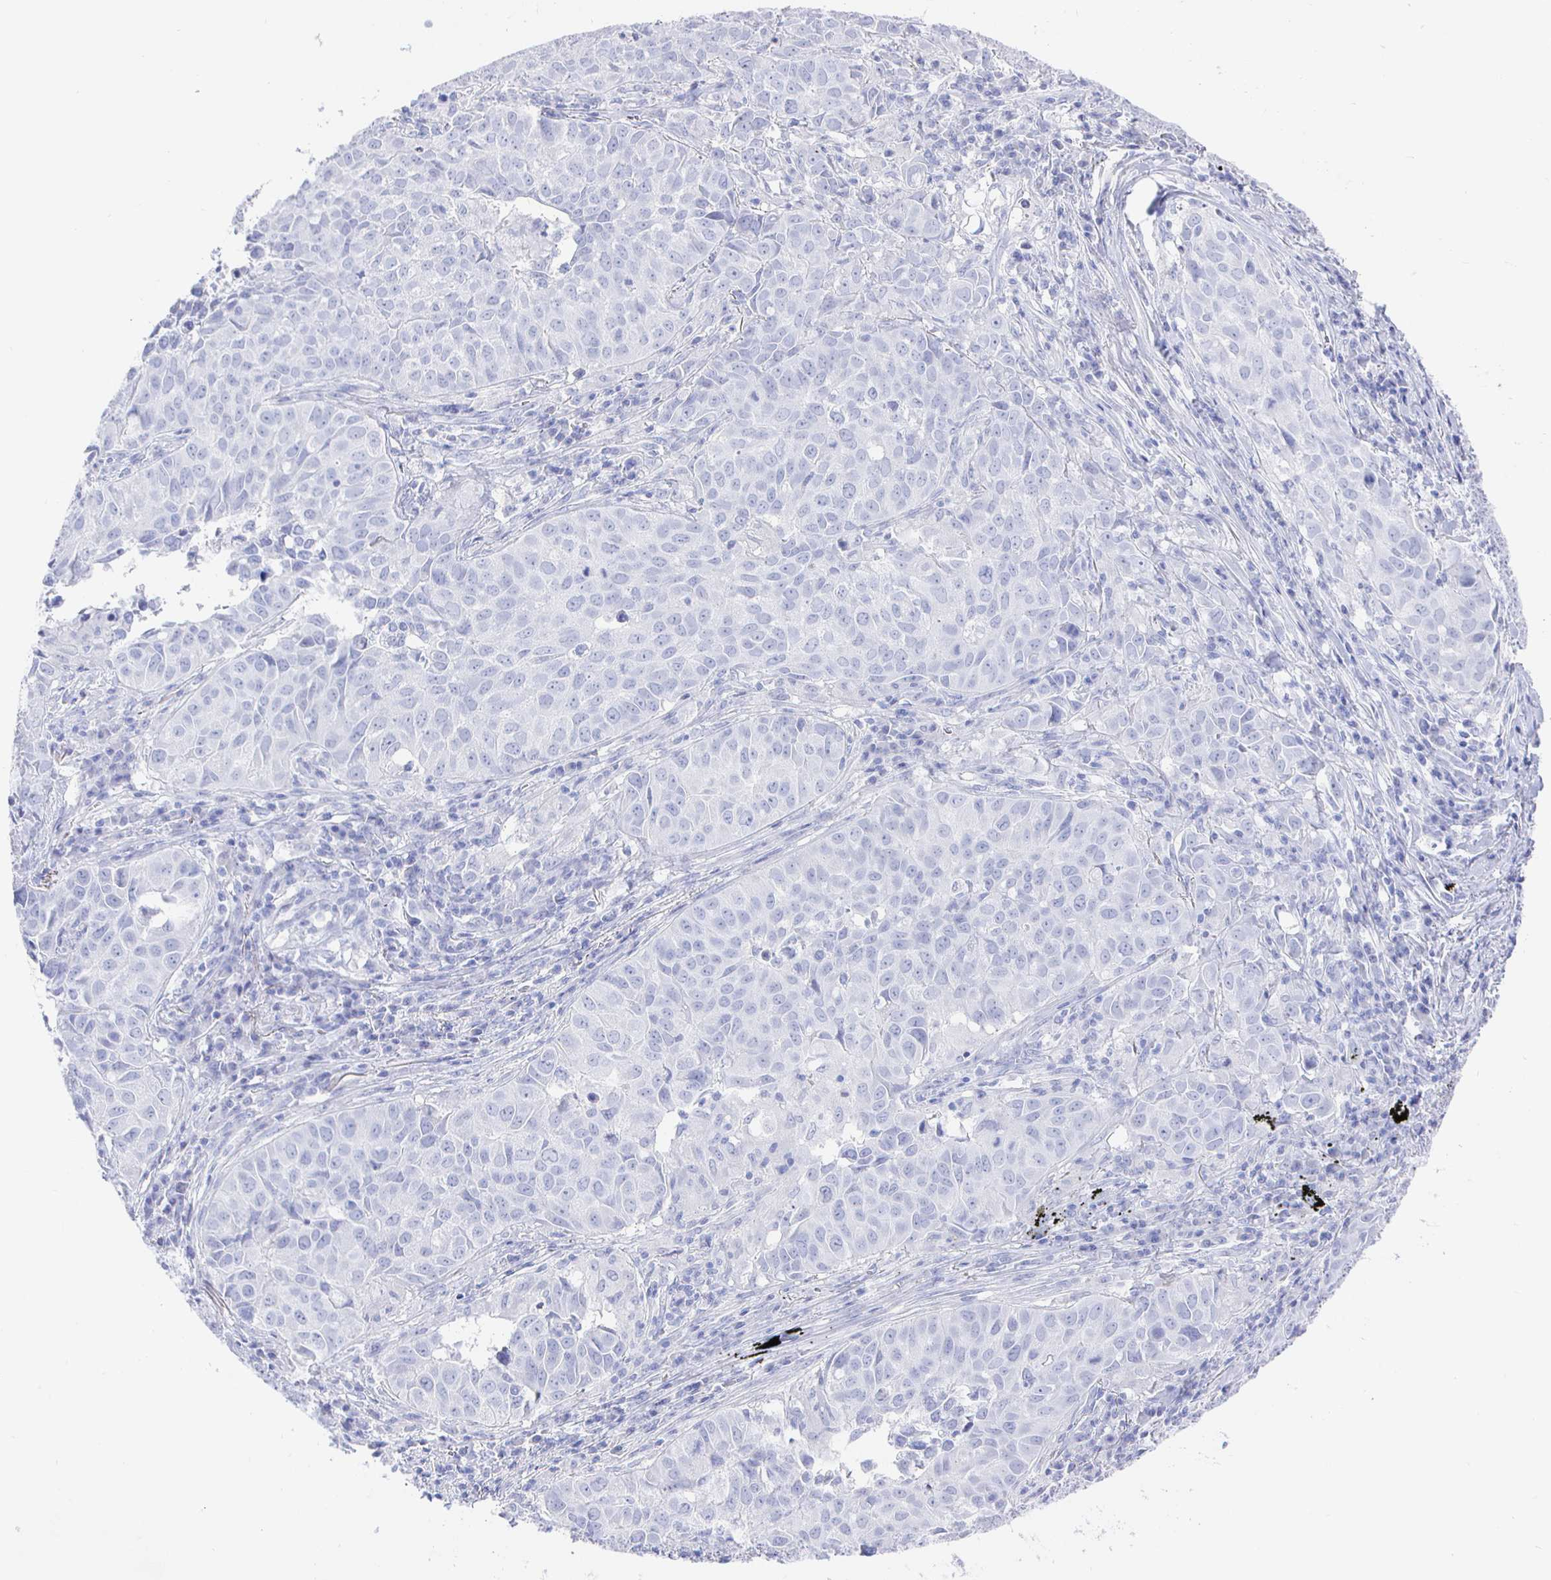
{"staining": {"intensity": "negative", "quantity": "none", "location": "none"}, "tissue": "lung cancer", "cell_type": "Tumor cells", "image_type": "cancer", "snomed": [{"axis": "morphology", "description": "Adenocarcinoma, NOS"}, {"axis": "topography", "description": "Lung"}], "caption": "Lung cancer was stained to show a protein in brown. There is no significant staining in tumor cells.", "gene": "CLCA1", "patient": {"sex": "female", "age": 50}}